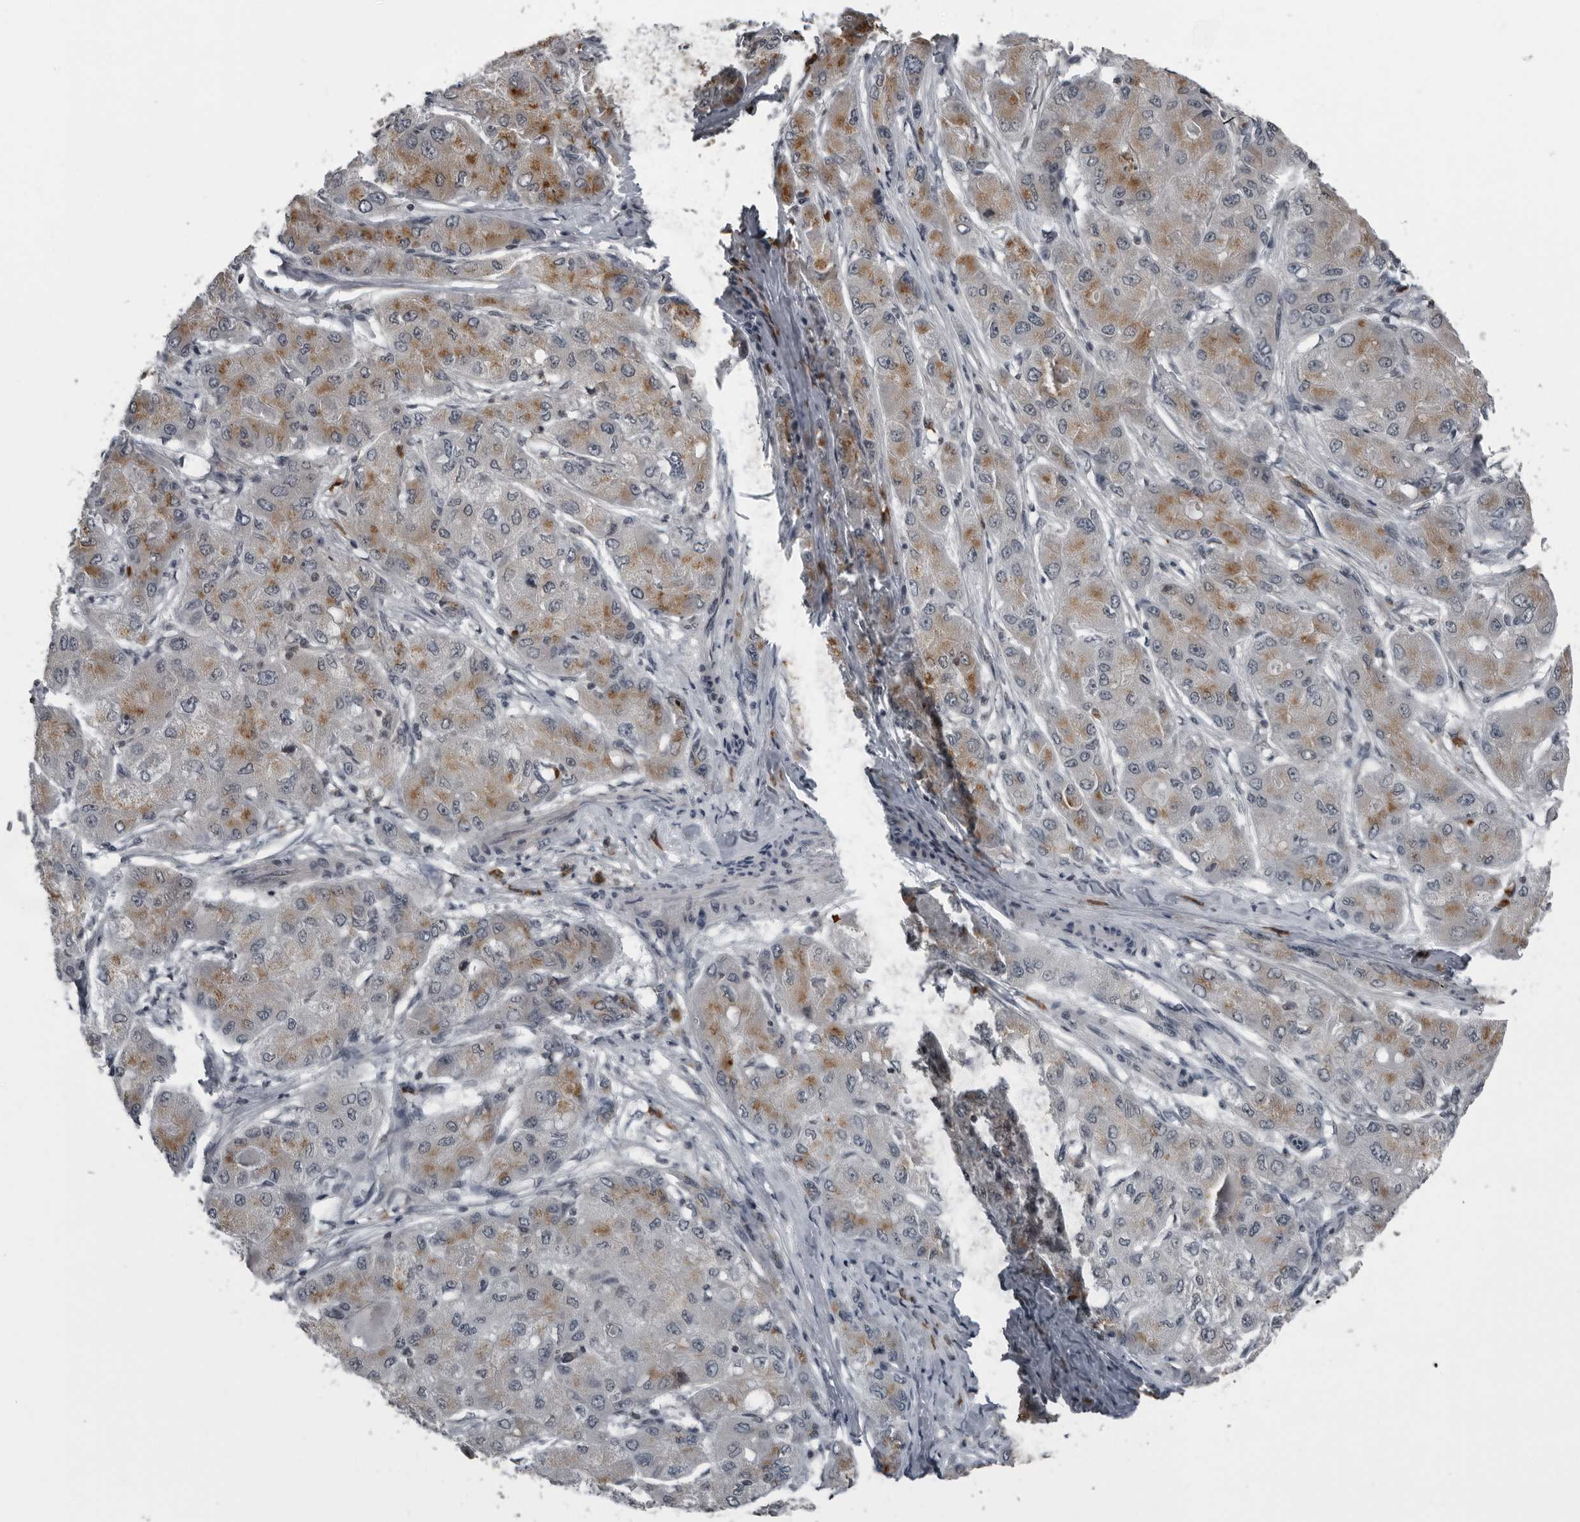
{"staining": {"intensity": "moderate", "quantity": "25%-75%", "location": "cytoplasmic/membranous"}, "tissue": "liver cancer", "cell_type": "Tumor cells", "image_type": "cancer", "snomed": [{"axis": "morphology", "description": "Carcinoma, Hepatocellular, NOS"}, {"axis": "topography", "description": "Liver"}], "caption": "This image shows IHC staining of liver cancer (hepatocellular carcinoma), with medium moderate cytoplasmic/membranous expression in approximately 25%-75% of tumor cells.", "gene": "RTCA", "patient": {"sex": "male", "age": 80}}